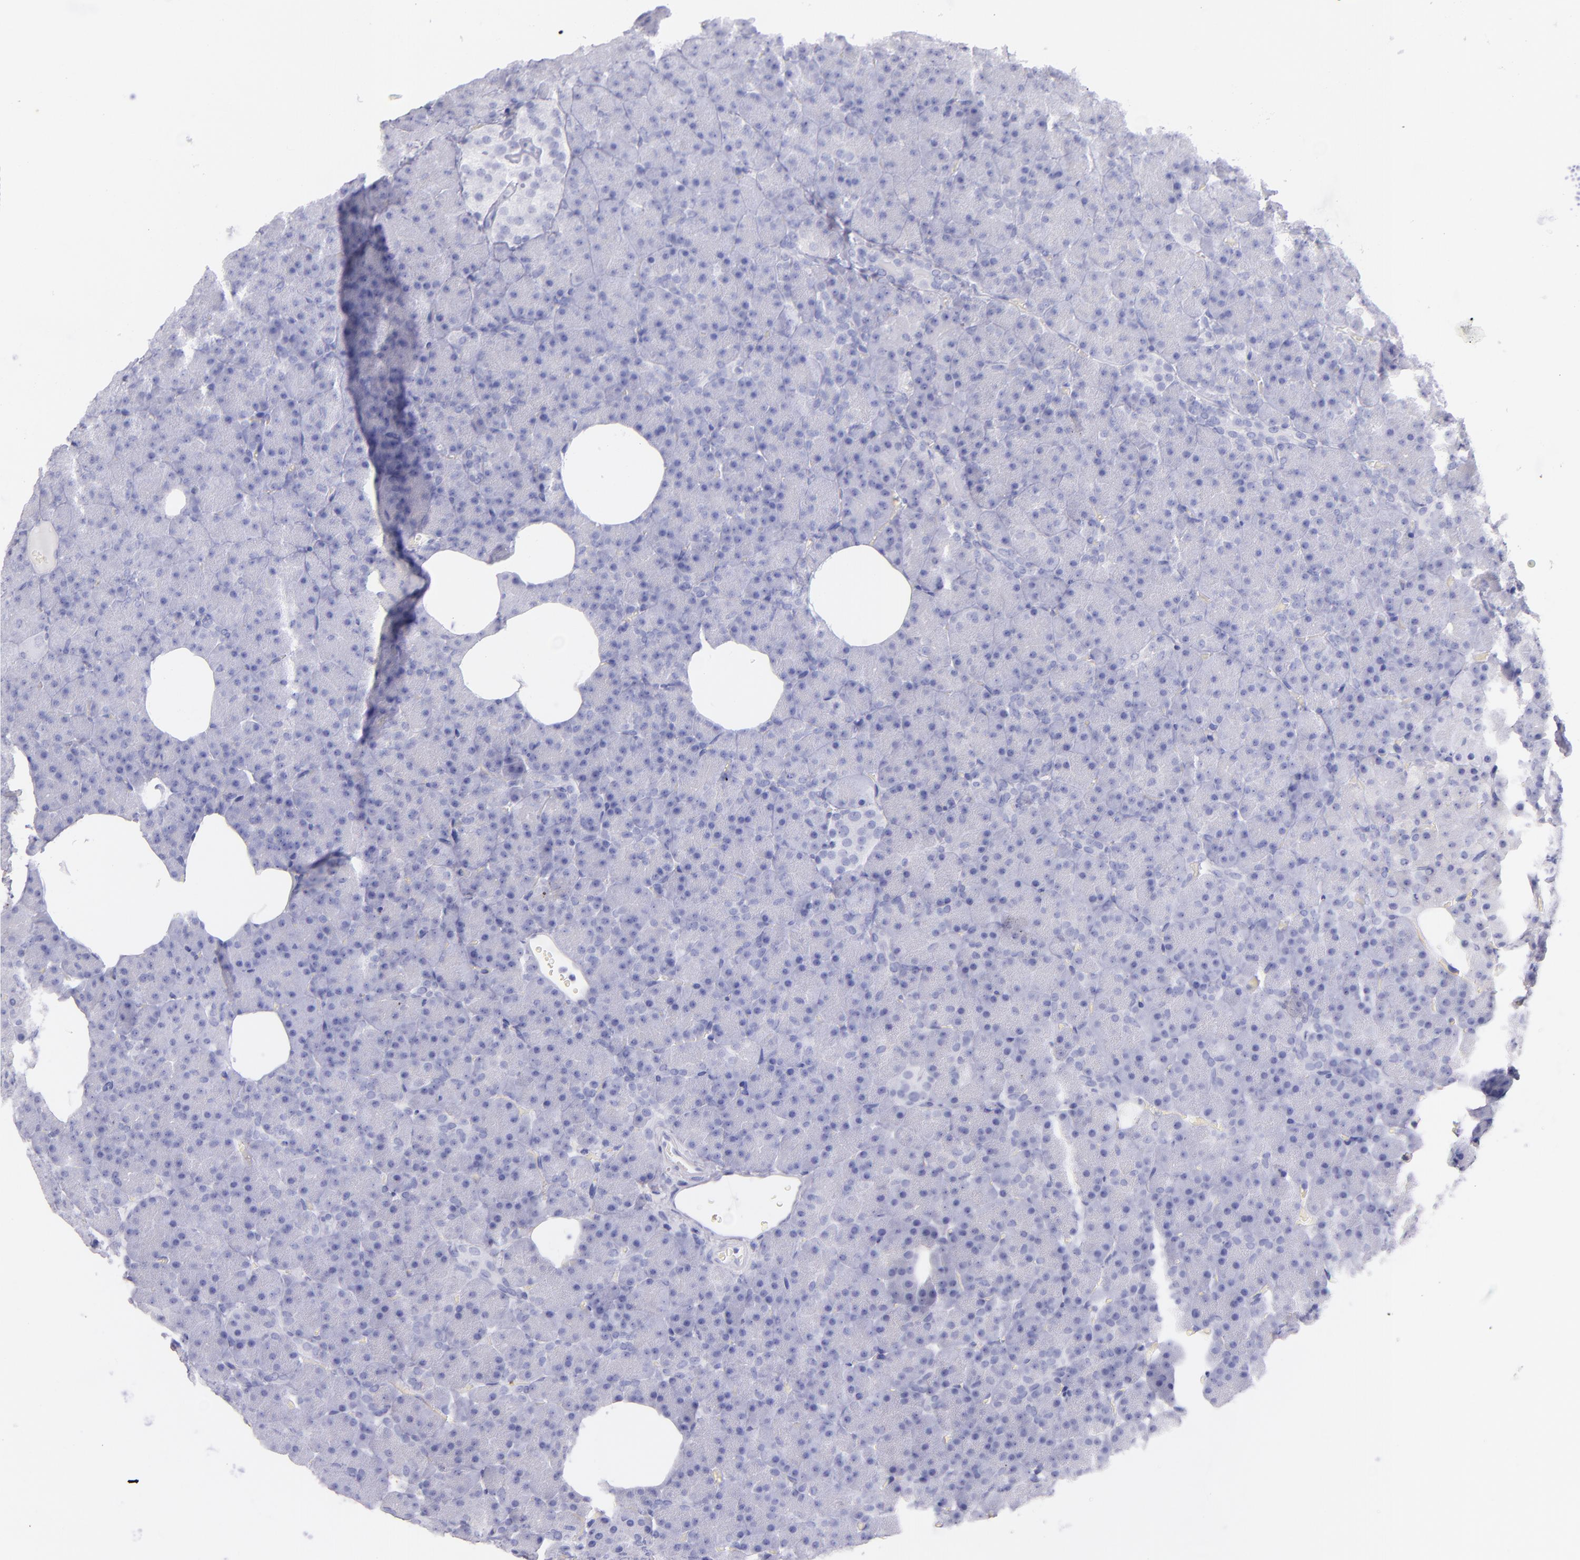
{"staining": {"intensity": "negative", "quantity": "none", "location": "none"}, "tissue": "pancreas", "cell_type": "Exocrine glandular cells", "image_type": "normal", "snomed": [{"axis": "morphology", "description": "Normal tissue, NOS"}, {"axis": "topography", "description": "Pancreas"}], "caption": "This is an immunohistochemistry micrograph of benign human pancreas. There is no positivity in exocrine glandular cells.", "gene": "SFTPA2", "patient": {"sex": "female", "age": 35}}